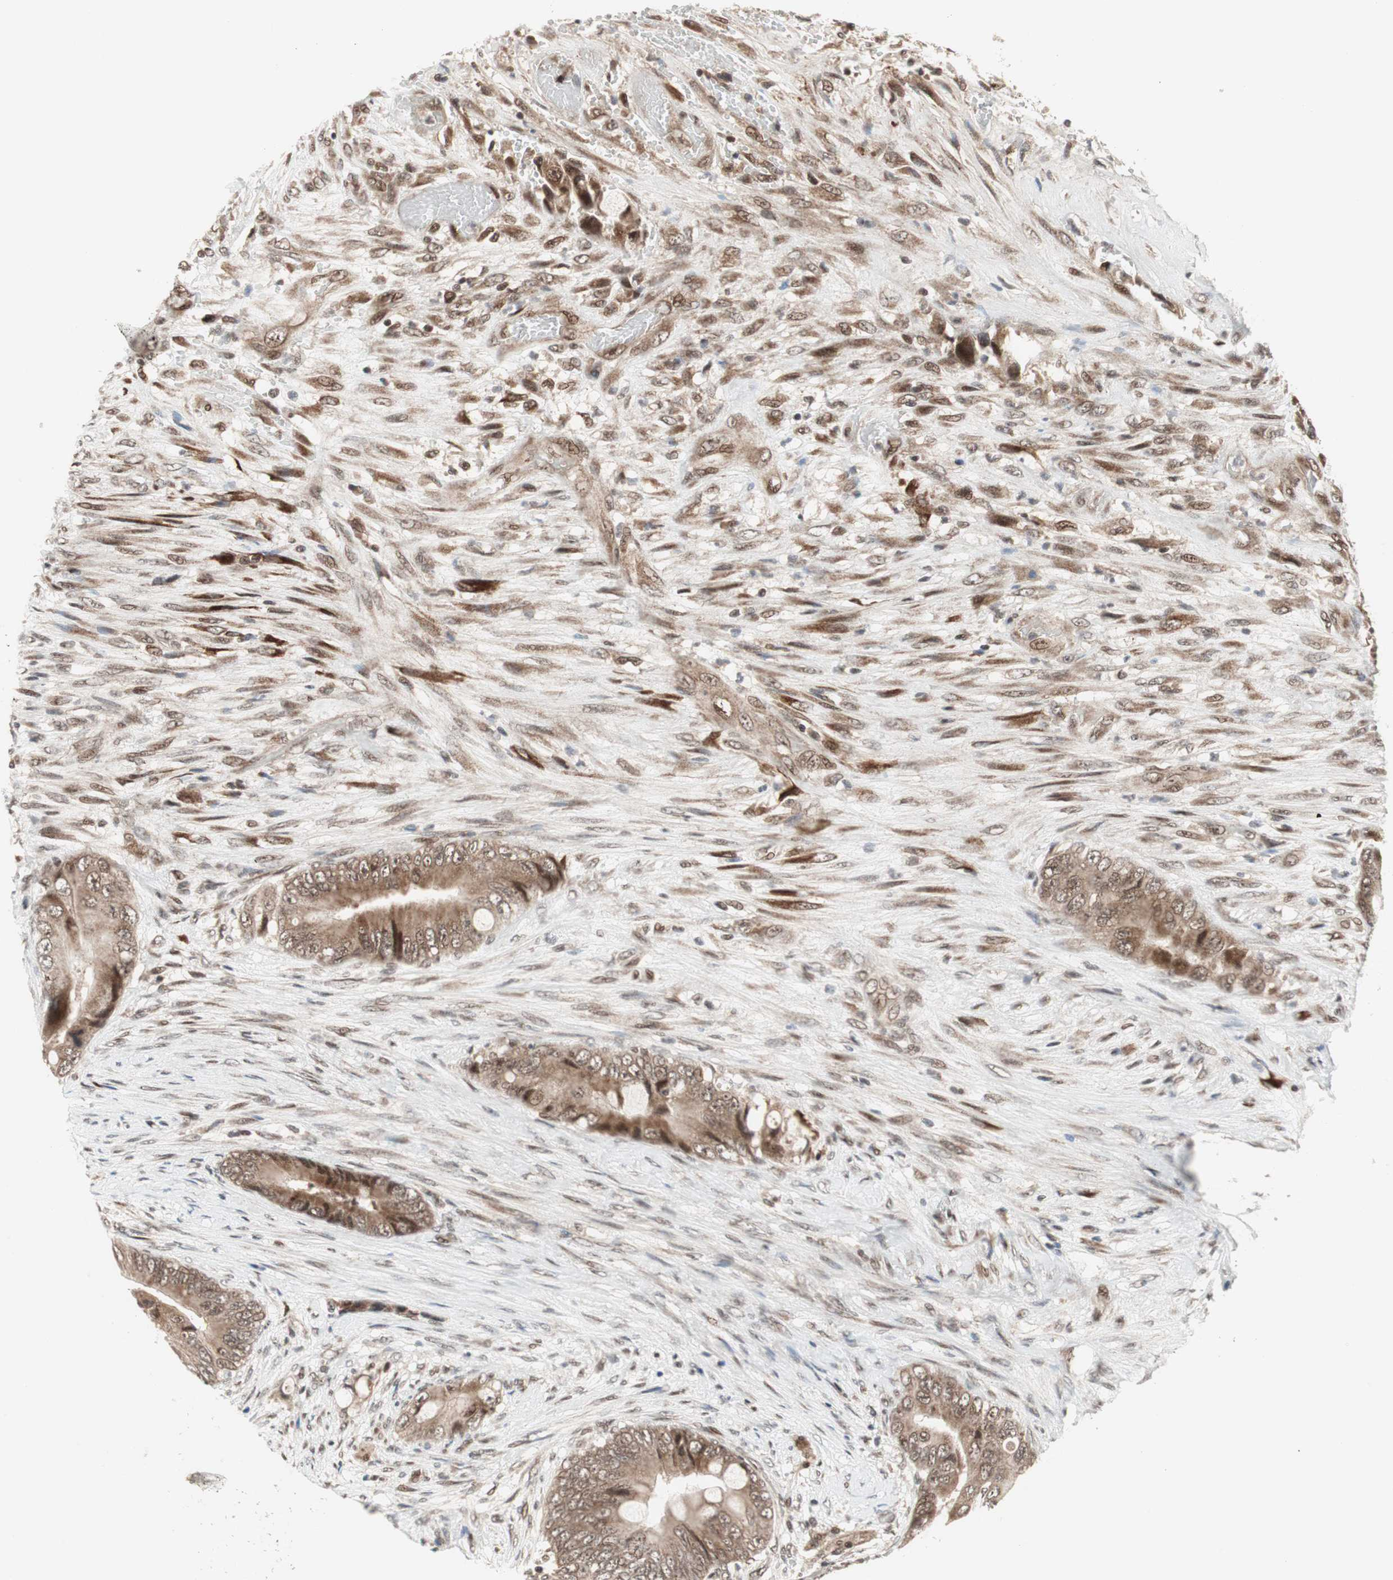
{"staining": {"intensity": "moderate", "quantity": ">75%", "location": "cytoplasmic/membranous"}, "tissue": "colorectal cancer", "cell_type": "Tumor cells", "image_type": "cancer", "snomed": [{"axis": "morphology", "description": "Adenocarcinoma, NOS"}, {"axis": "topography", "description": "Rectum"}], "caption": "Immunohistochemistry photomicrograph of neoplastic tissue: colorectal adenocarcinoma stained using IHC exhibits medium levels of moderate protein expression localized specifically in the cytoplasmic/membranous of tumor cells, appearing as a cytoplasmic/membranous brown color.", "gene": "TCF12", "patient": {"sex": "female", "age": 77}}